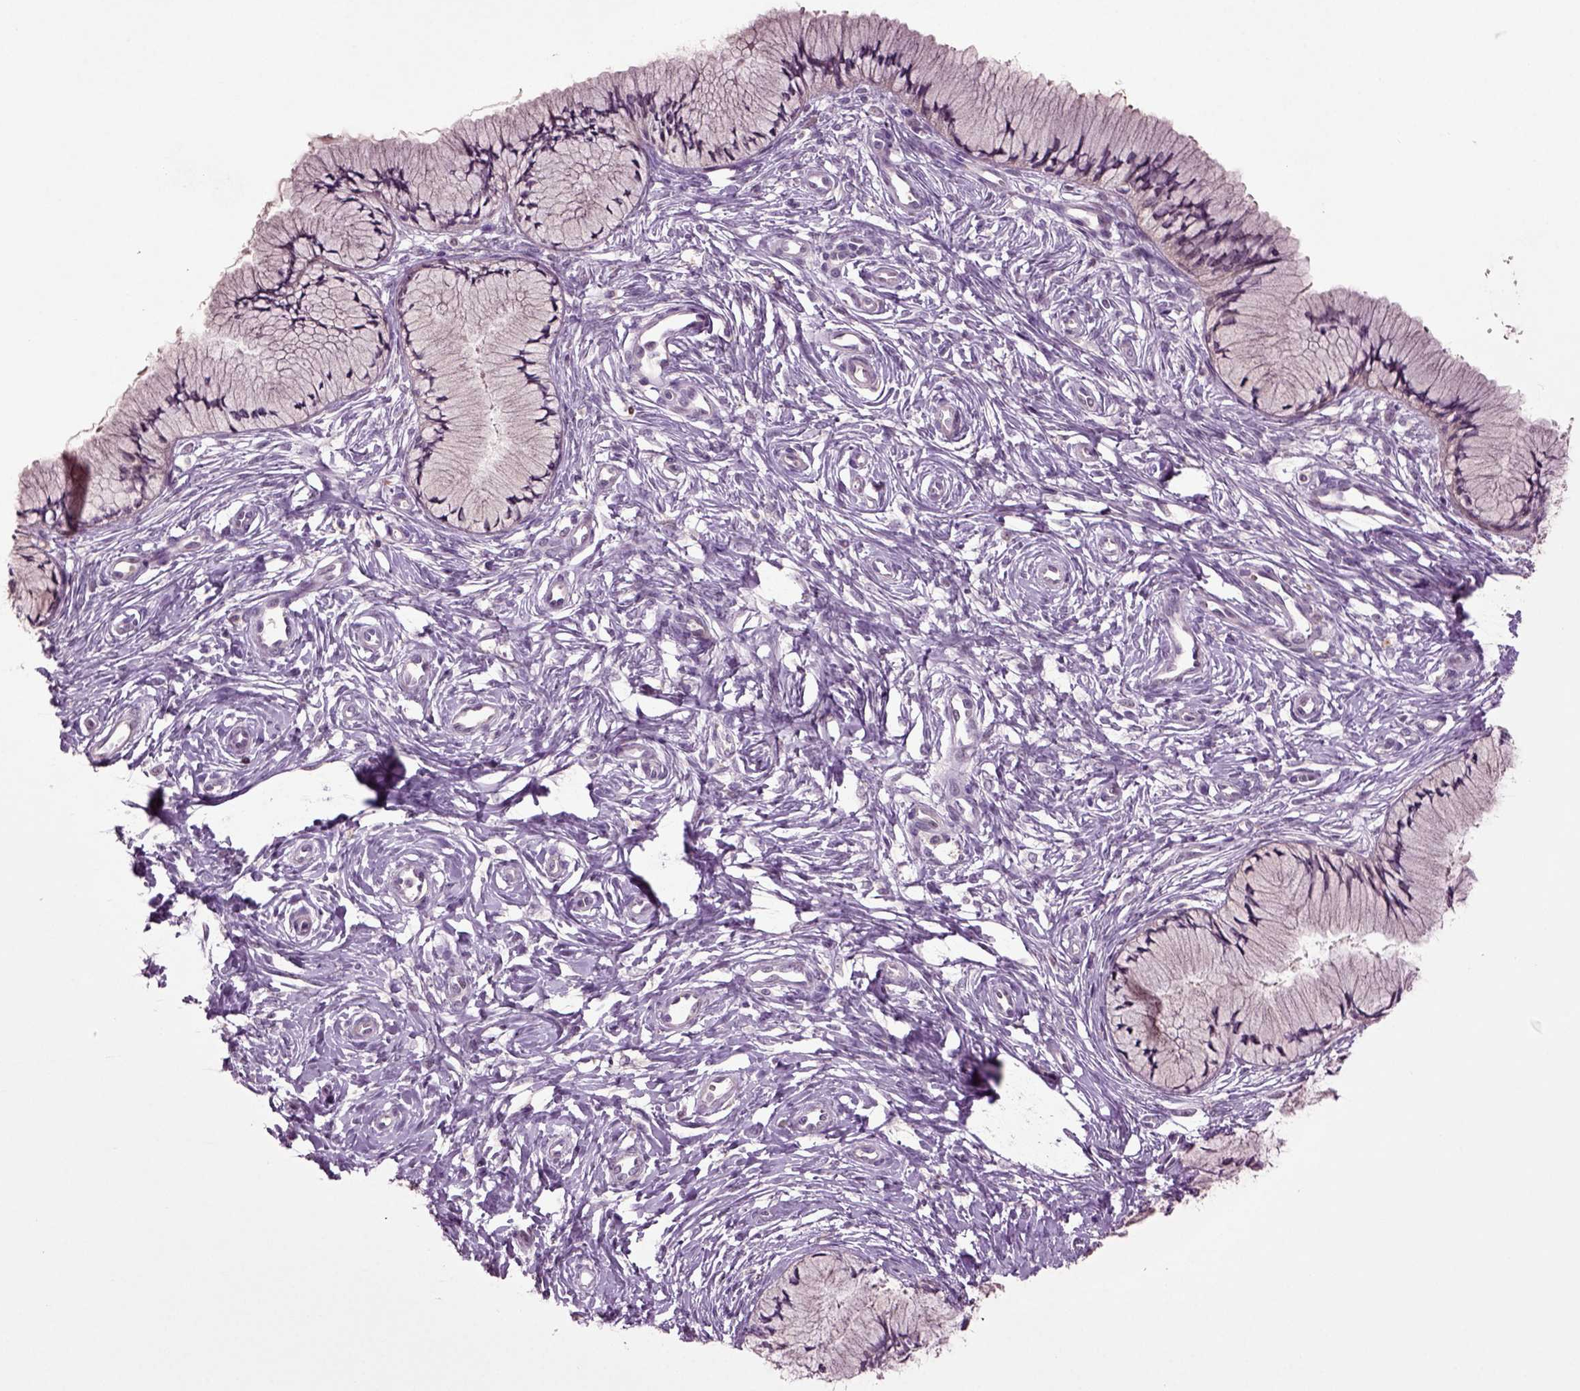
{"staining": {"intensity": "negative", "quantity": "none", "location": "none"}, "tissue": "cervix", "cell_type": "Glandular cells", "image_type": "normal", "snomed": [{"axis": "morphology", "description": "Normal tissue, NOS"}, {"axis": "topography", "description": "Cervix"}], "caption": "High power microscopy histopathology image of an immunohistochemistry (IHC) micrograph of unremarkable cervix, revealing no significant staining in glandular cells. (DAB (3,3'-diaminobenzidine) IHC visualized using brightfield microscopy, high magnification).", "gene": "SLC17A6", "patient": {"sex": "female", "age": 37}}